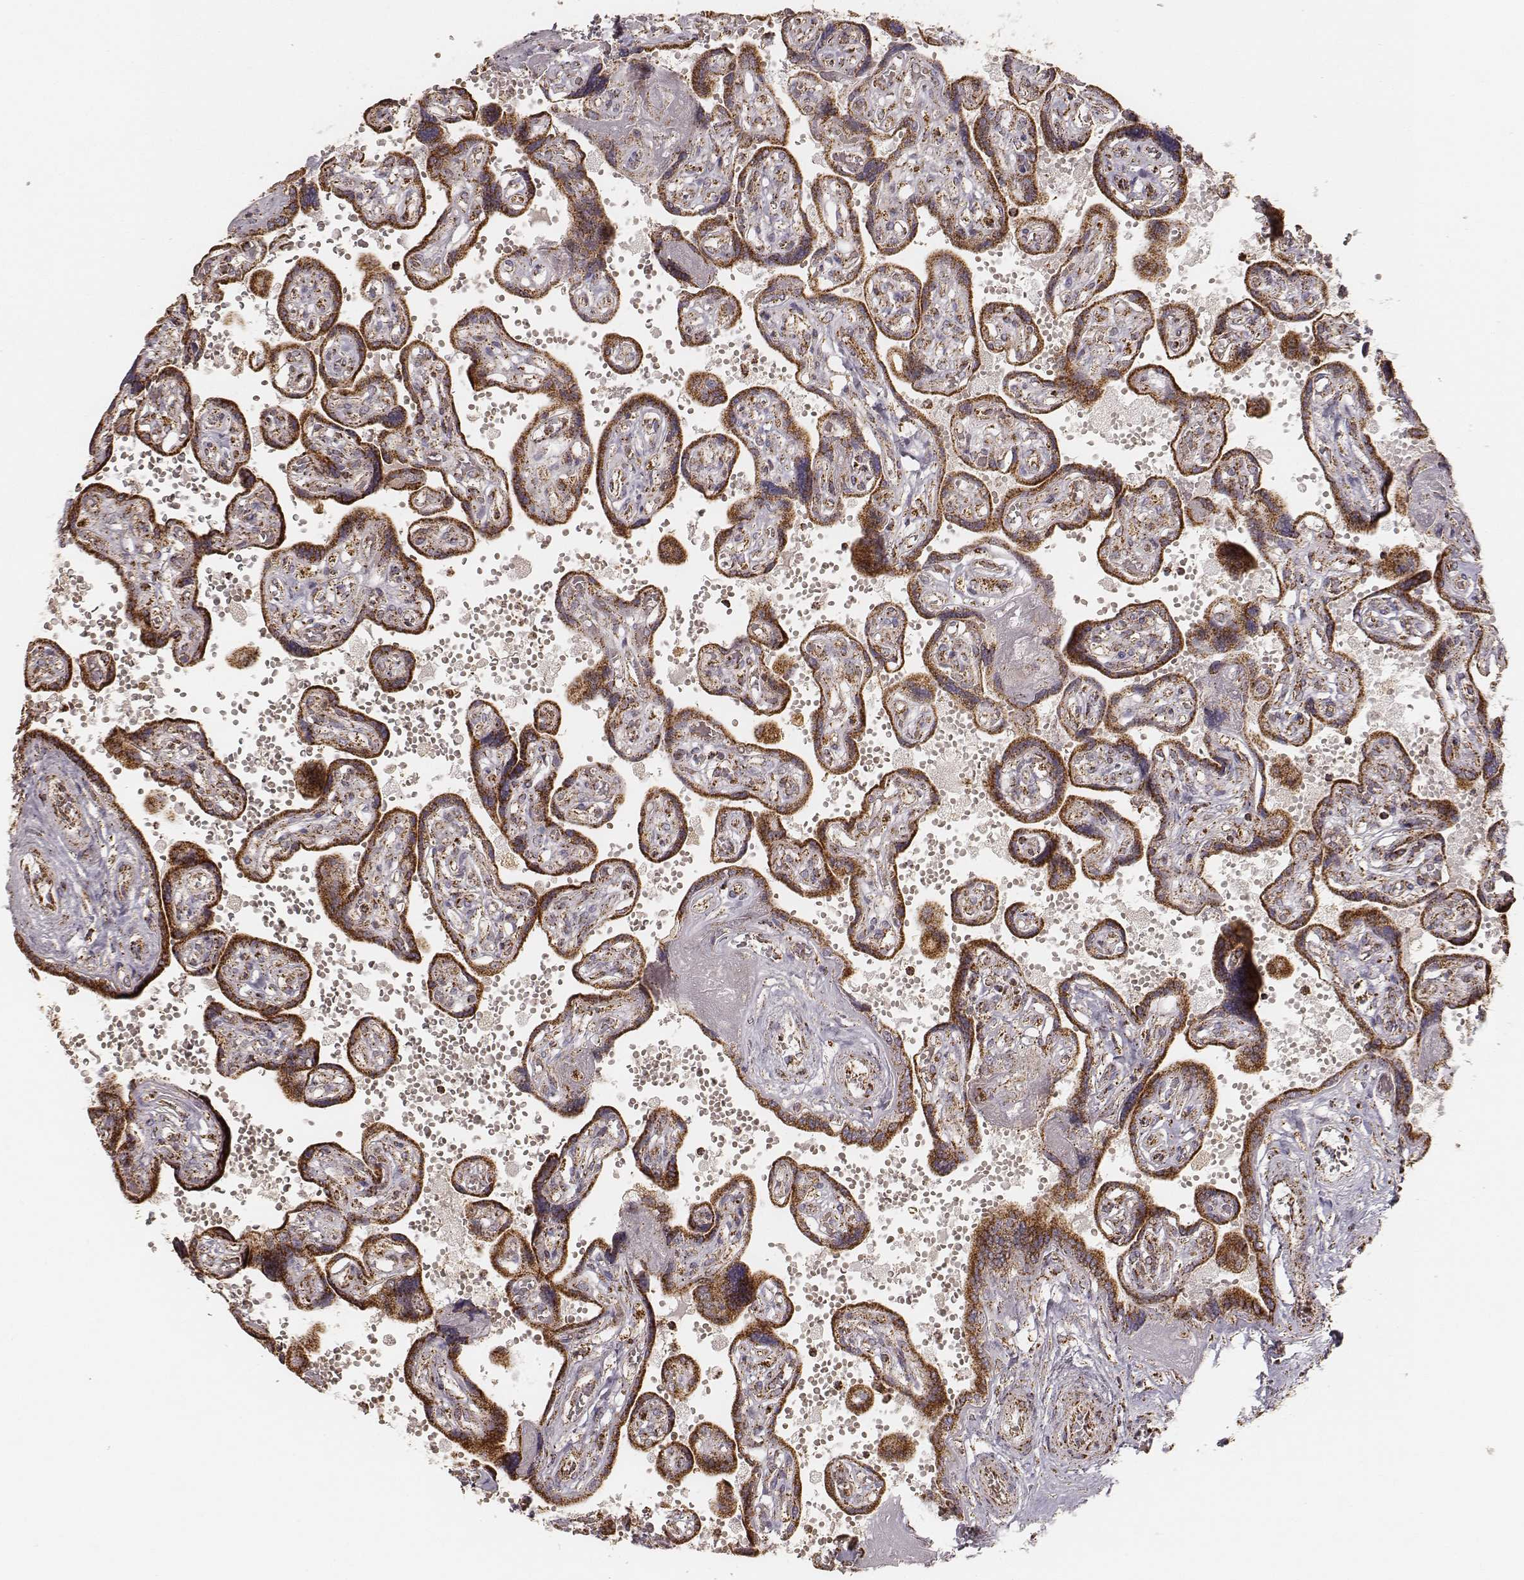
{"staining": {"intensity": "strong", "quantity": ">75%", "location": "cytoplasmic/membranous"}, "tissue": "placenta", "cell_type": "Decidual cells", "image_type": "normal", "snomed": [{"axis": "morphology", "description": "Normal tissue, NOS"}, {"axis": "topography", "description": "Placenta"}], "caption": "Immunohistochemical staining of benign placenta shows >75% levels of strong cytoplasmic/membranous protein expression in approximately >75% of decidual cells. (Stains: DAB (3,3'-diaminobenzidine) in brown, nuclei in blue, Microscopy: brightfield microscopy at high magnification).", "gene": "CS", "patient": {"sex": "female", "age": 32}}